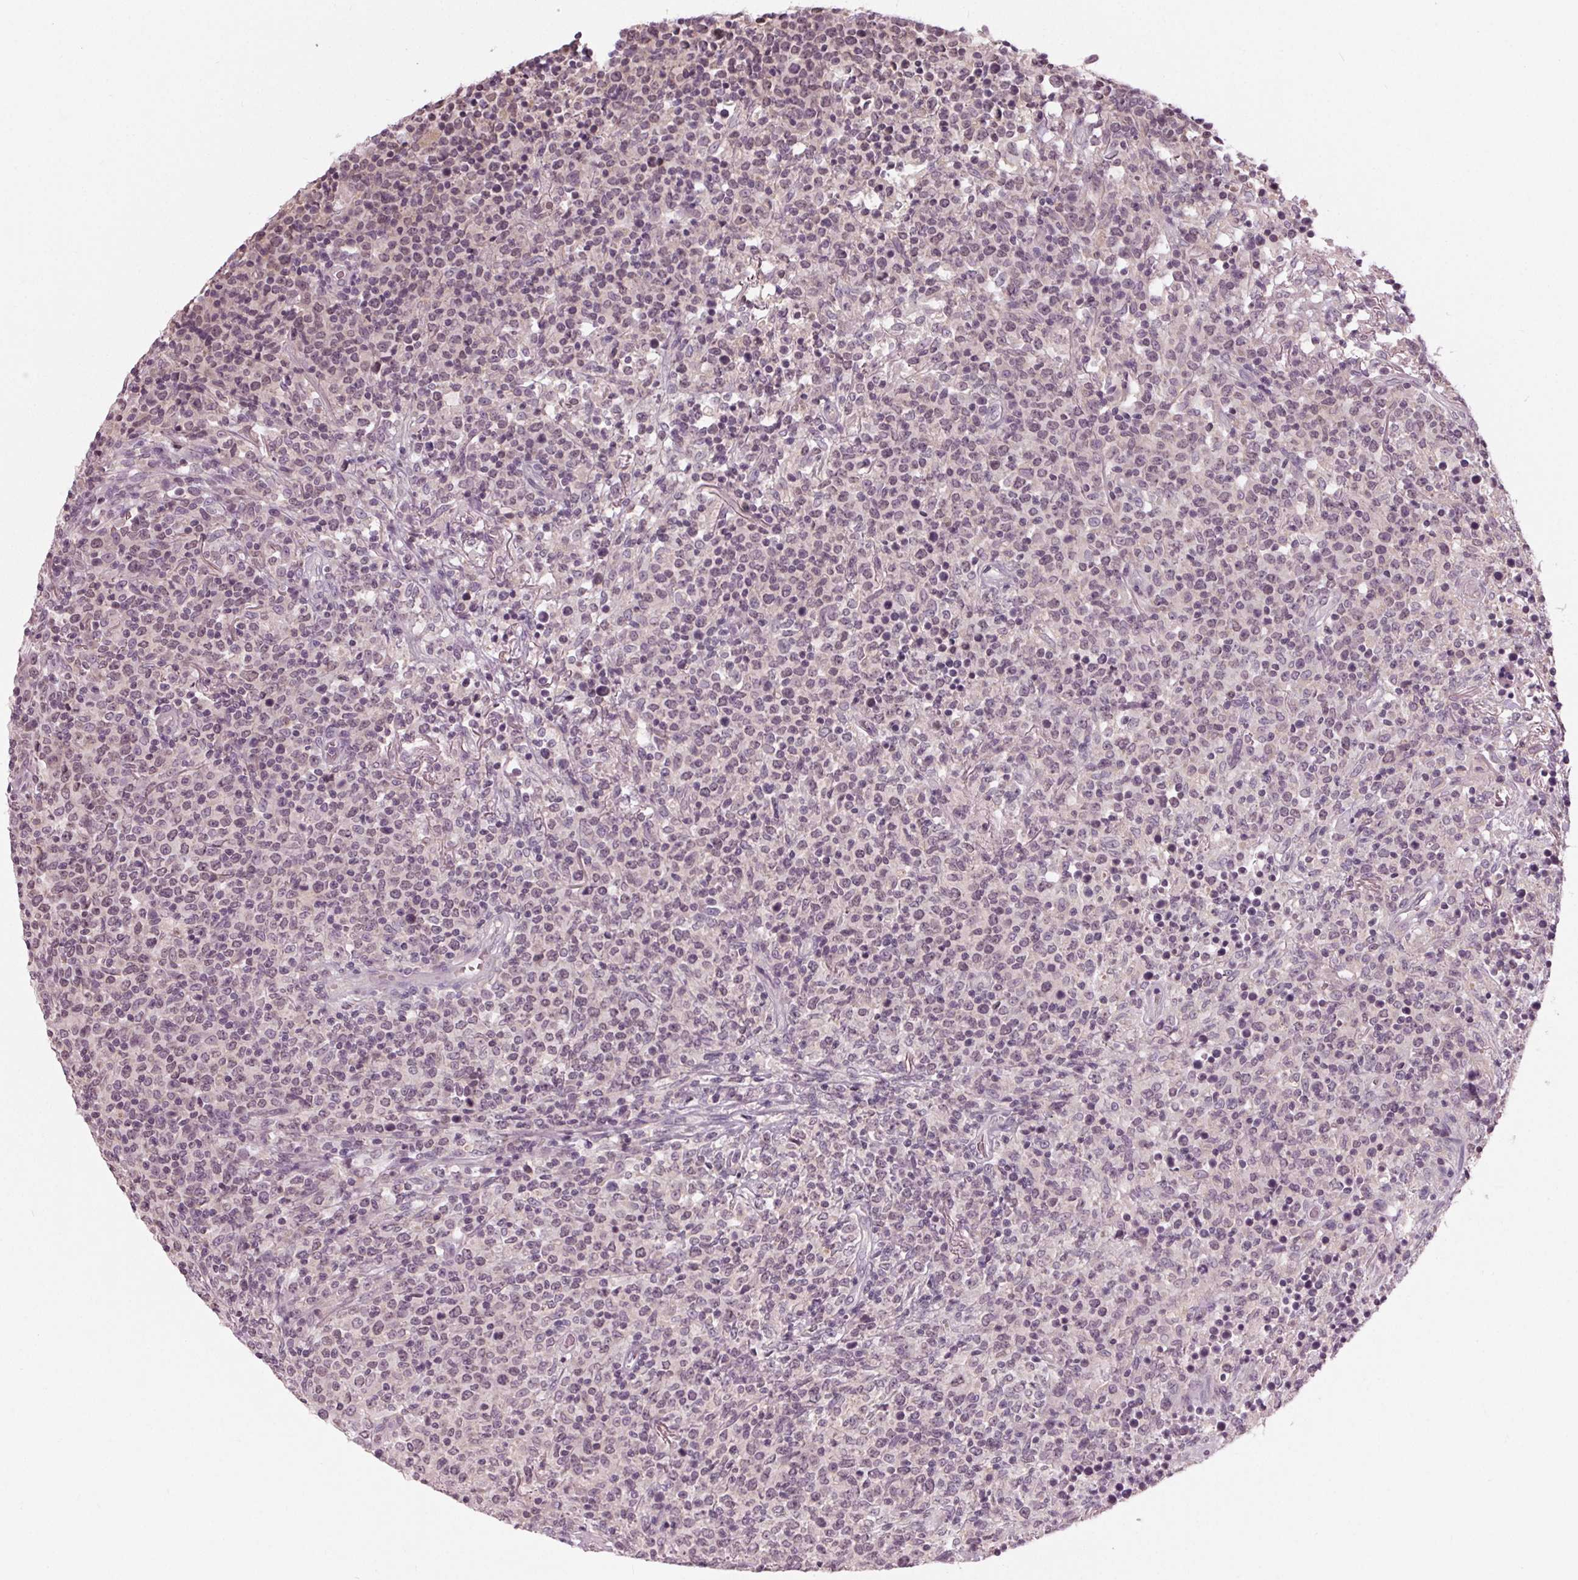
{"staining": {"intensity": "negative", "quantity": "none", "location": "none"}, "tissue": "lymphoma", "cell_type": "Tumor cells", "image_type": "cancer", "snomed": [{"axis": "morphology", "description": "Malignant lymphoma, non-Hodgkin's type, High grade"}, {"axis": "topography", "description": "Lung"}], "caption": "High magnification brightfield microscopy of lymphoma stained with DAB (3,3'-diaminobenzidine) (brown) and counterstained with hematoxylin (blue): tumor cells show no significant expression.", "gene": "ZNF605", "patient": {"sex": "male", "age": 79}}